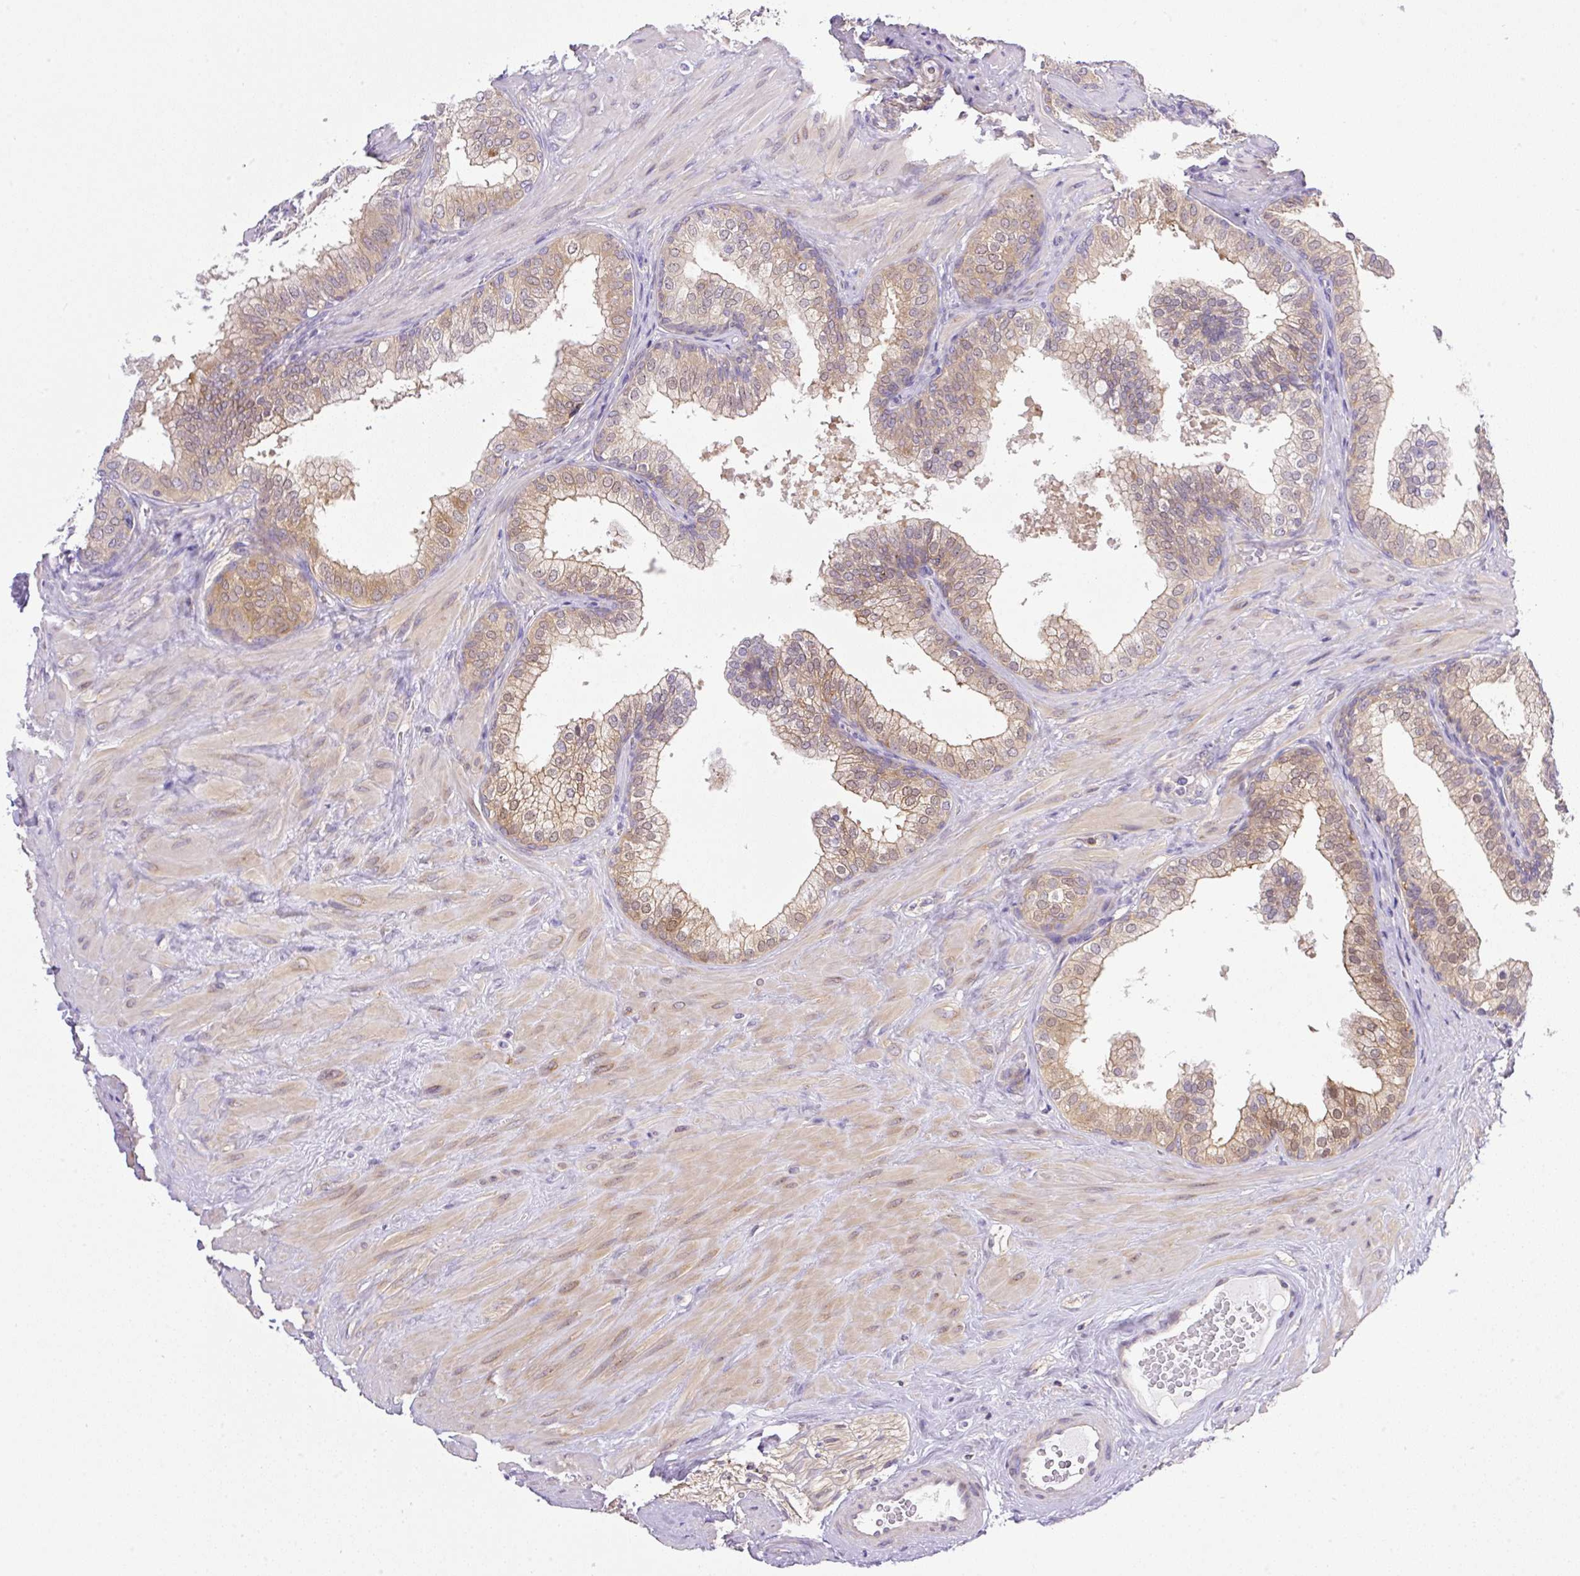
{"staining": {"intensity": "moderate", "quantity": "25%-75%", "location": "cytoplasmic/membranous"}, "tissue": "prostate", "cell_type": "Glandular cells", "image_type": "normal", "snomed": [{"axis": "morphology", "description": "Normal tissue, NOS"}, {"axis": "topography", "description": "Prostate"}], "caption": "Protein staining exhibits moderate cytoplasmic/membranous positivity in approximately 25%-75% of glandular cells in benign prostate.", "gene": "CAMK2A", "patient": {"sex": "male", "age": 60}}